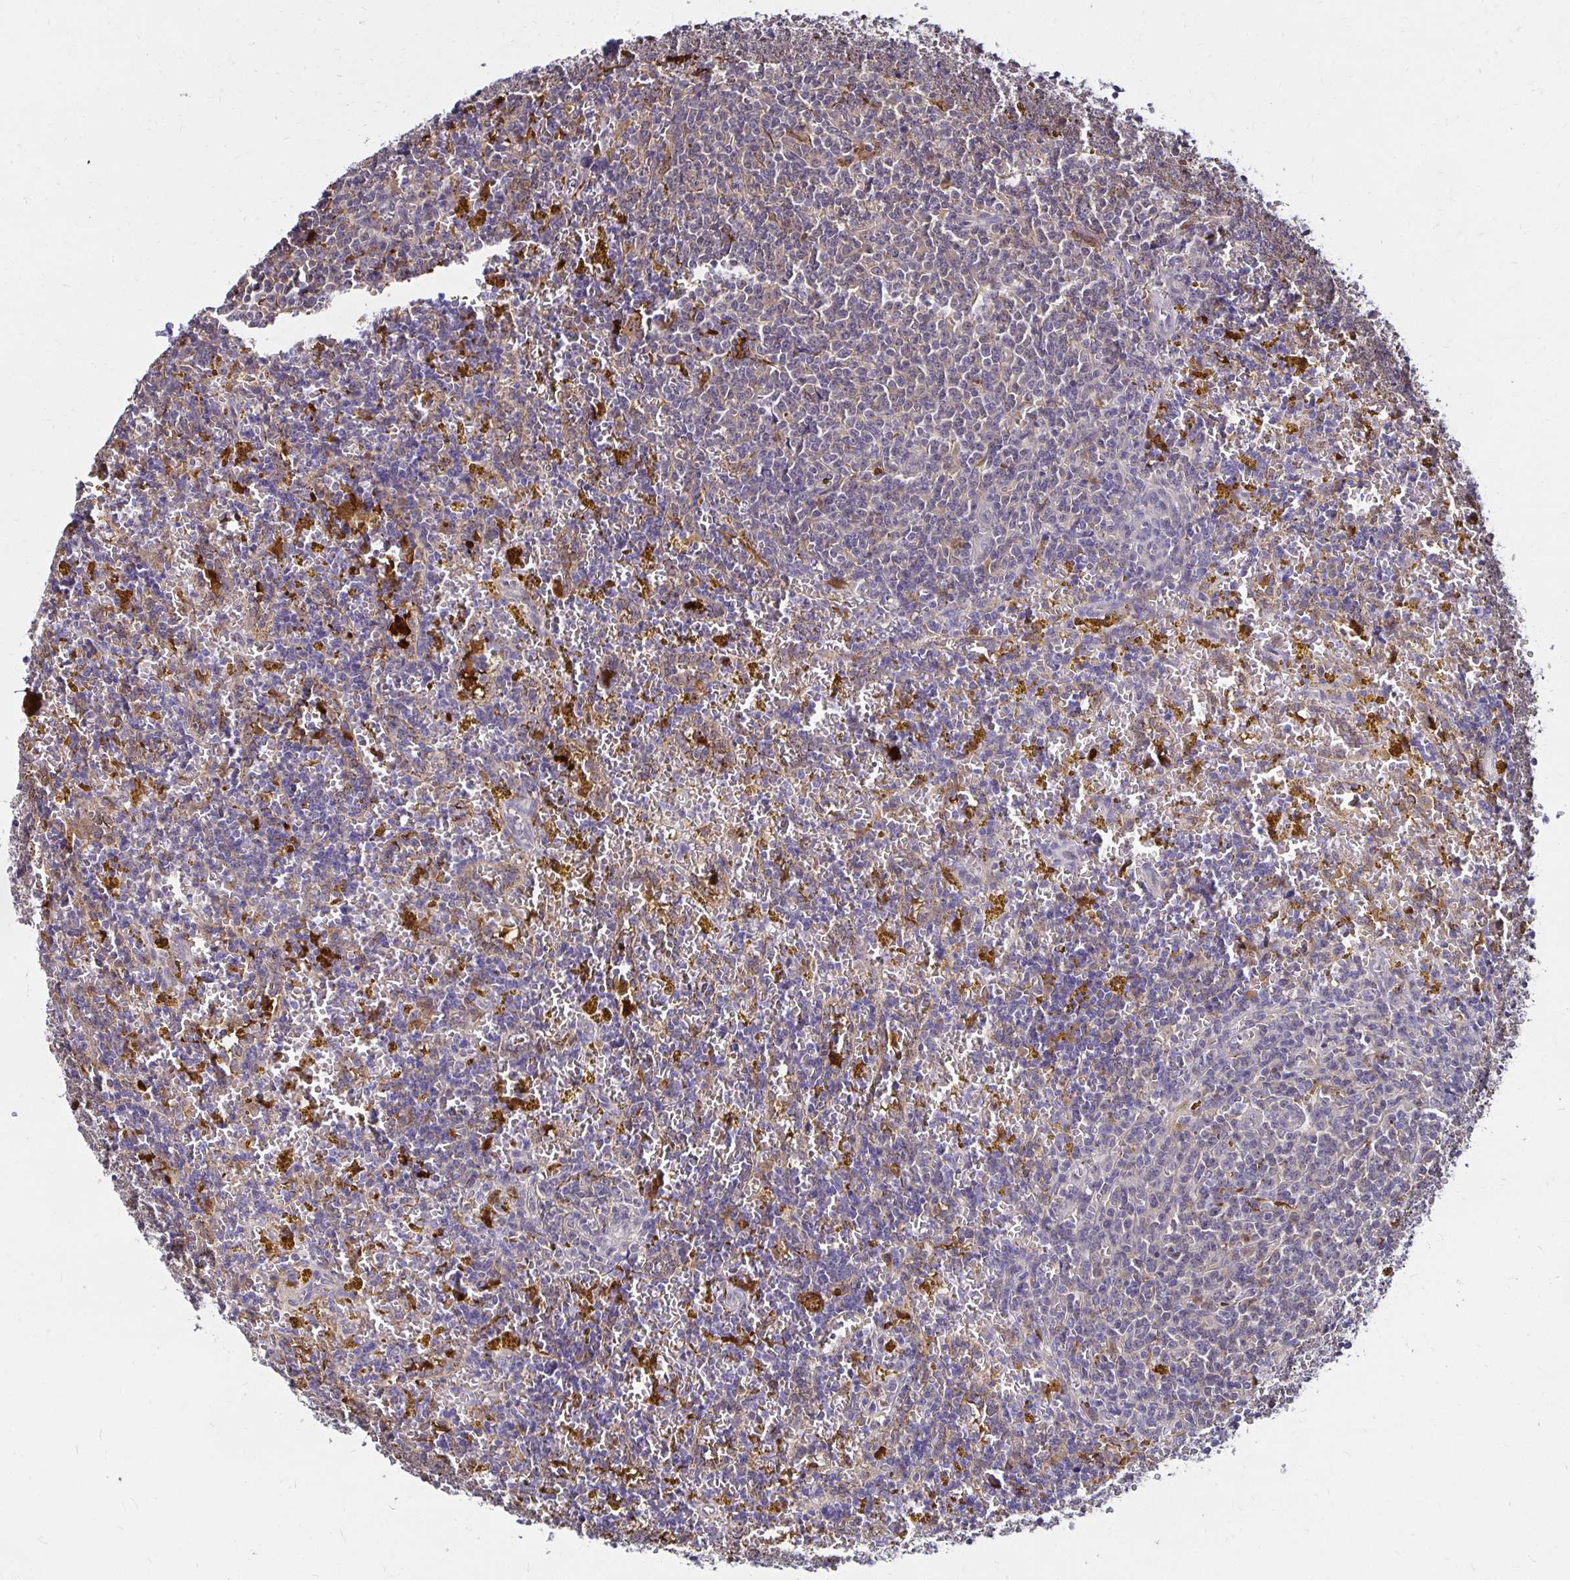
{"staining": {"intensity": "negative", "quantity": "none", "location": "none"}, "tissue": "lymphoma", "cell_type": "Tumor cells", "image_type": "cancer", "snomed": [{"axis": "morphology", "description": "Malignant lymphoma, non-Hodgkin's type, Low grade"}, {"axis": "topography", "description": "Spleen"}, {"axis": "topography", "description": "Lymph node"}], "caption": "This micrograph is of lymphoma stained with IHC to label a protein in brown with the nuclei are counter-stained blue. There is no expression in tumor cells.", "gene": "TXN", "patient": {"sex": "female", "age": 66}}